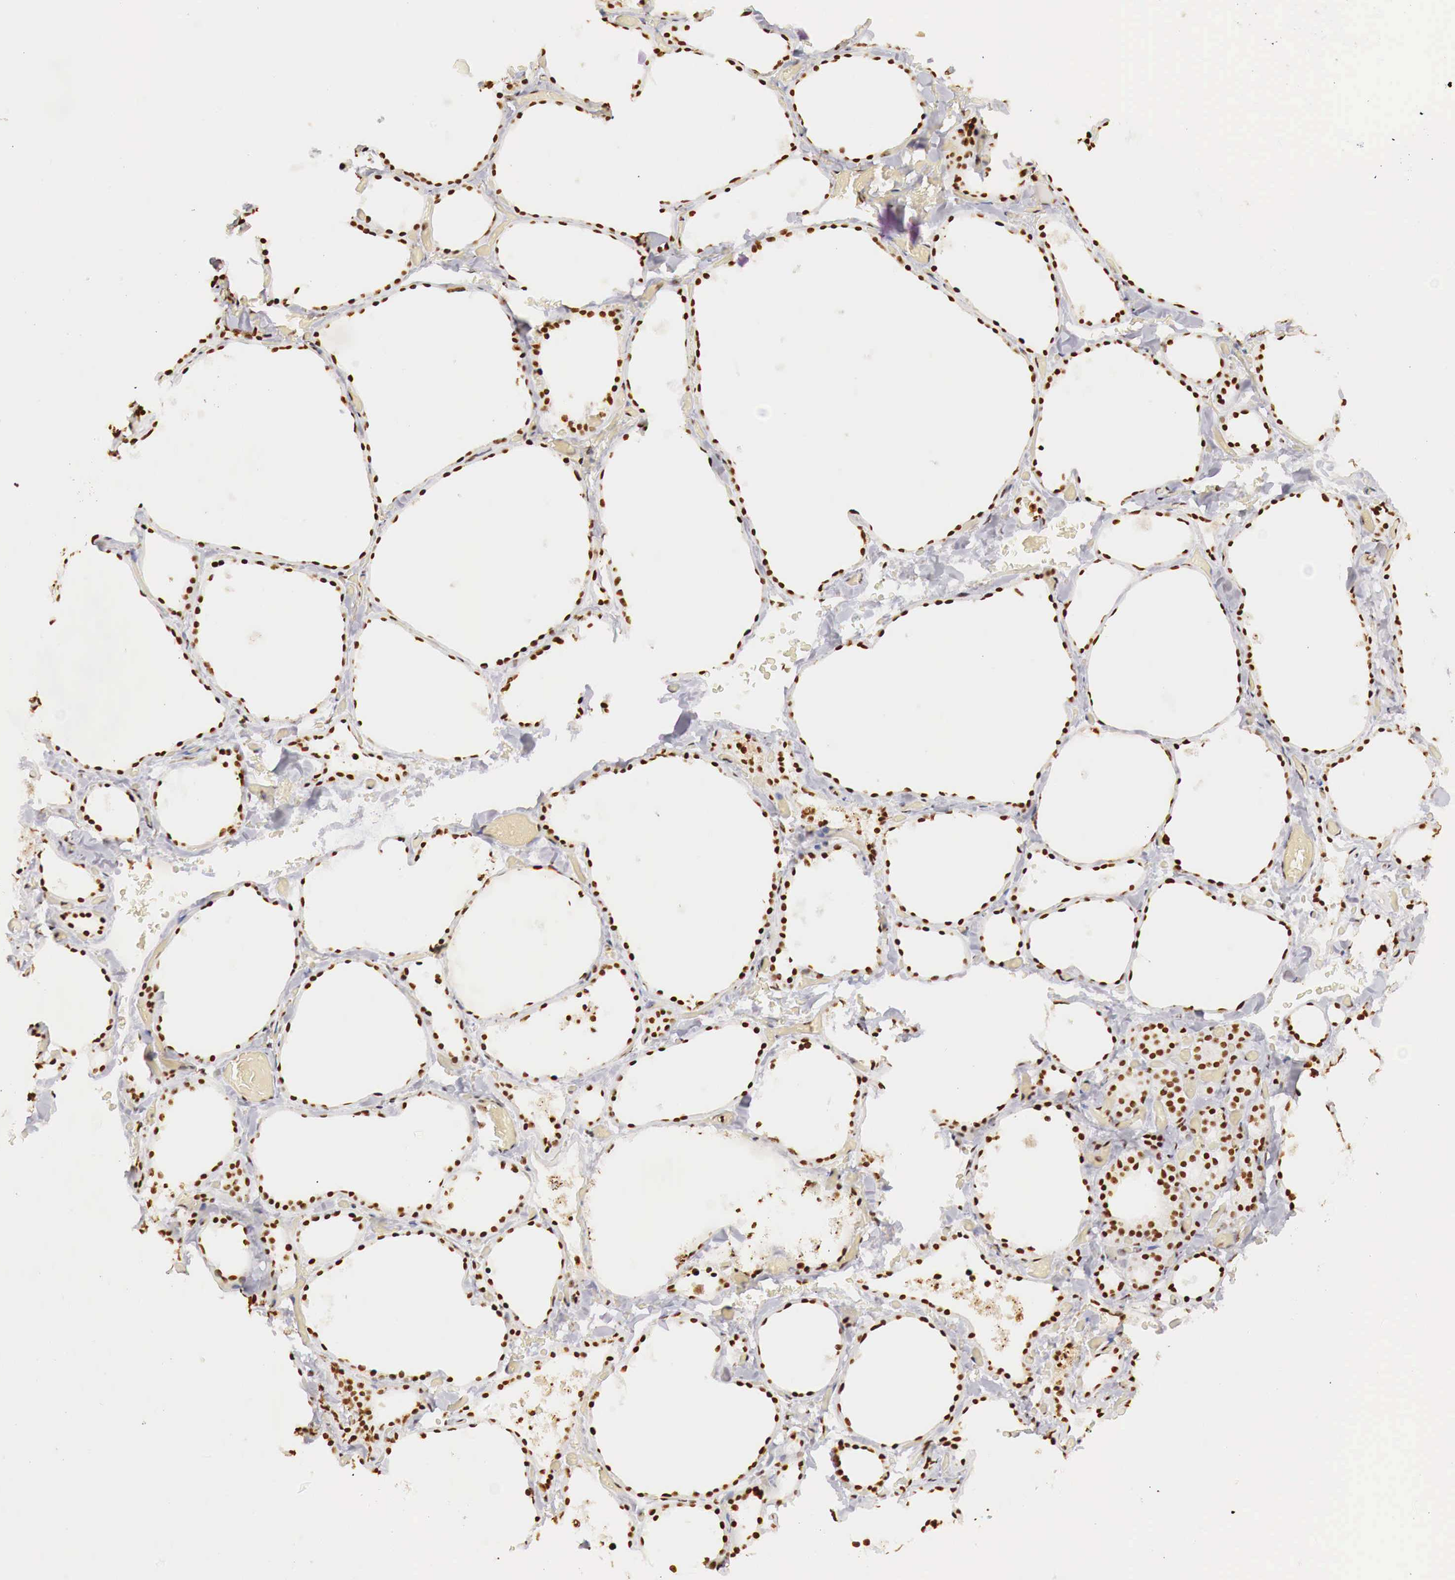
{"staining": {"intensity": "strong", "quantity": ">75%", "location": "nuclear"}, "tissue": "thyroid gland", "cell_type": "Glandular cells", "image_type": "normal", "snomed": [{"axis": "morphology", "description": "Normal tissue, NOS"}, {"axis": "topography", "description": "Thyroid gland"}], "caption": "Immunohistochemical staining of benign human thyroid gland exhibits strong nuclear protein staining in about >75% of glandular cells. Using DAB (brown) and hematoxylin (blue) stains, captured at high magnification using brightfield microscopy.", "gene": "DKC1", "patient": {"sex": "male", "age": 34}}